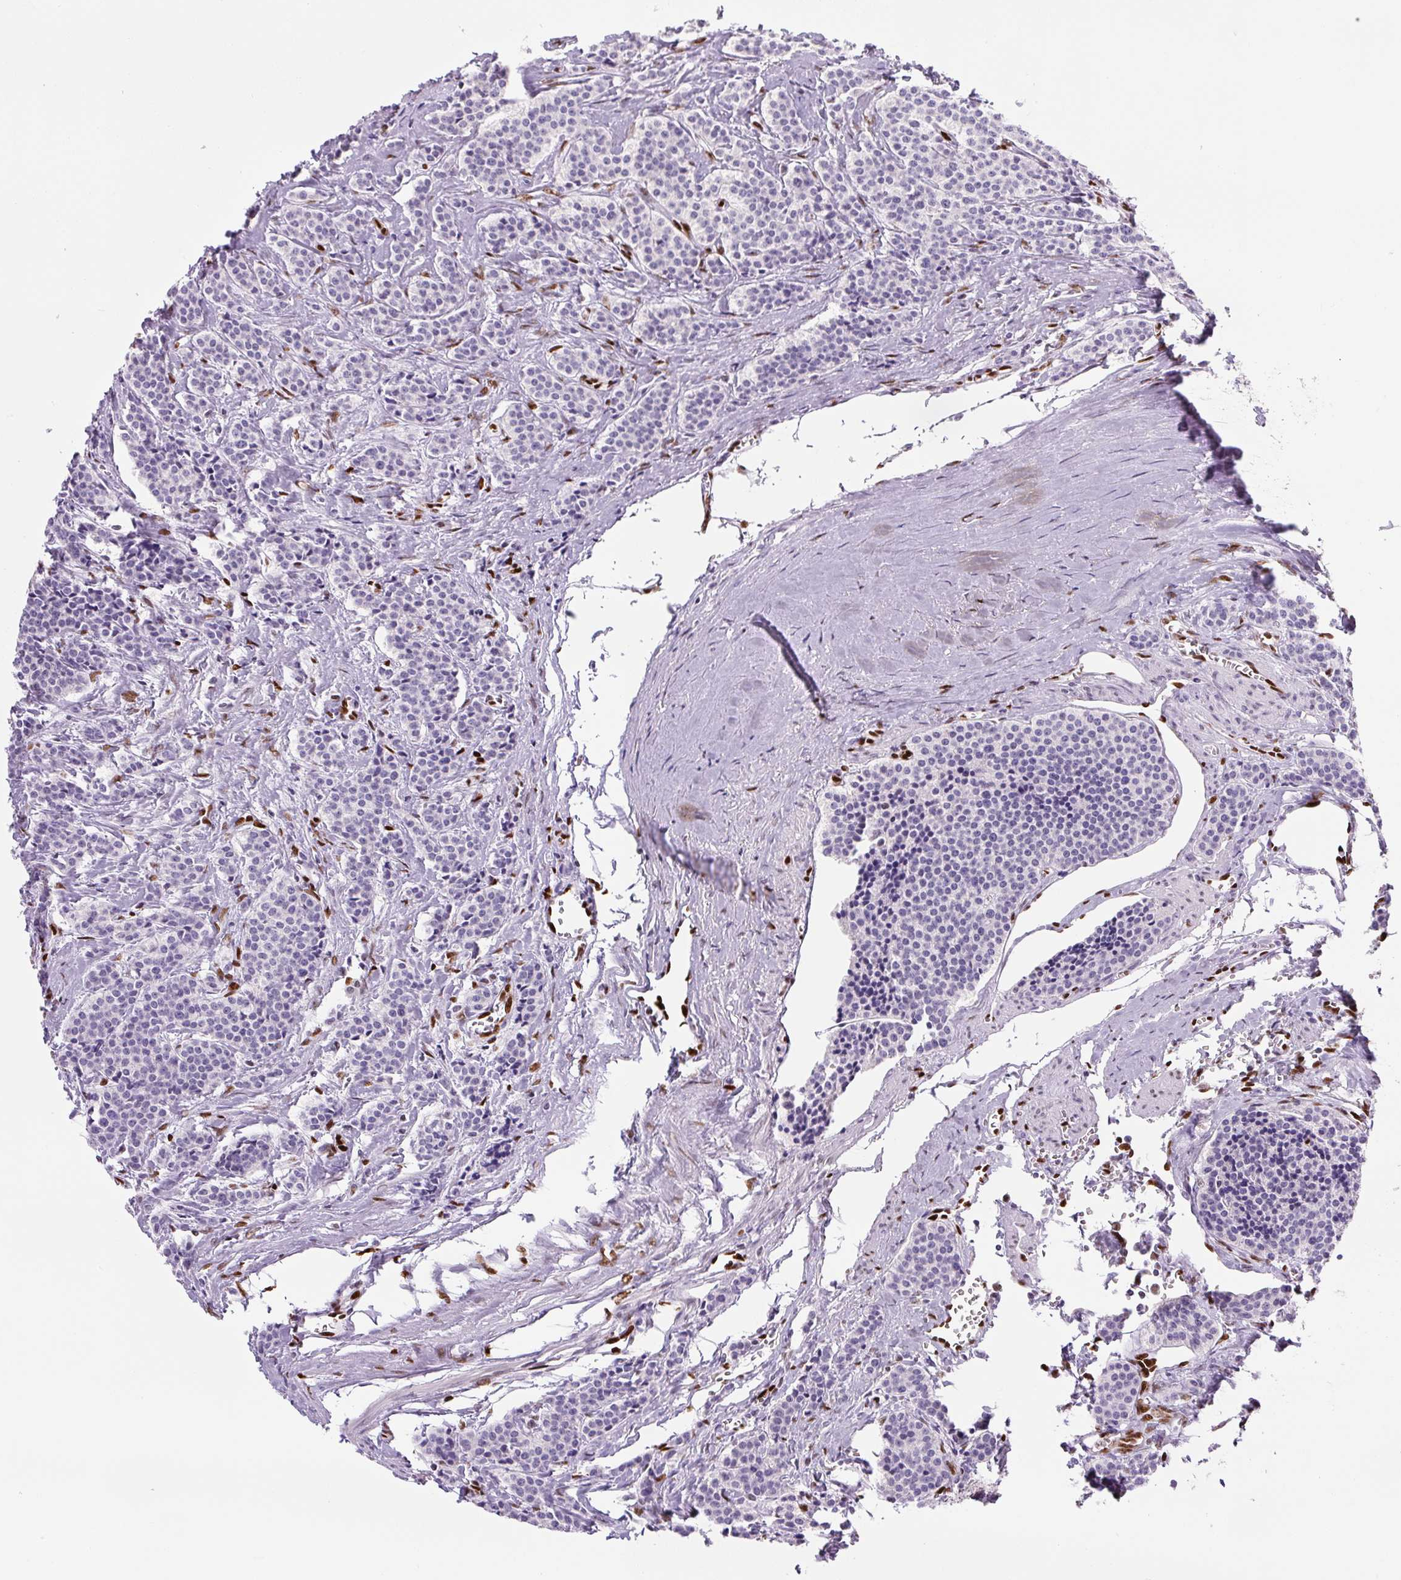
{"staining": {"intensity": "negative", "quantity": "none", "location": "none"}, "tissue": "carcinoid", "cell_type": "Tumor cells", "image_type": "cancer", "snomed": [{"axis": "morphology", "description": "Carcinoid, malignant, NOS"}, {"axis": "topography", "description": "Small intestine"}], "caption": "Tumor cells show no significant positivity in carcinoid.", "gene": "ZEB1", "patient": {"sex": "male", "age": 63}}